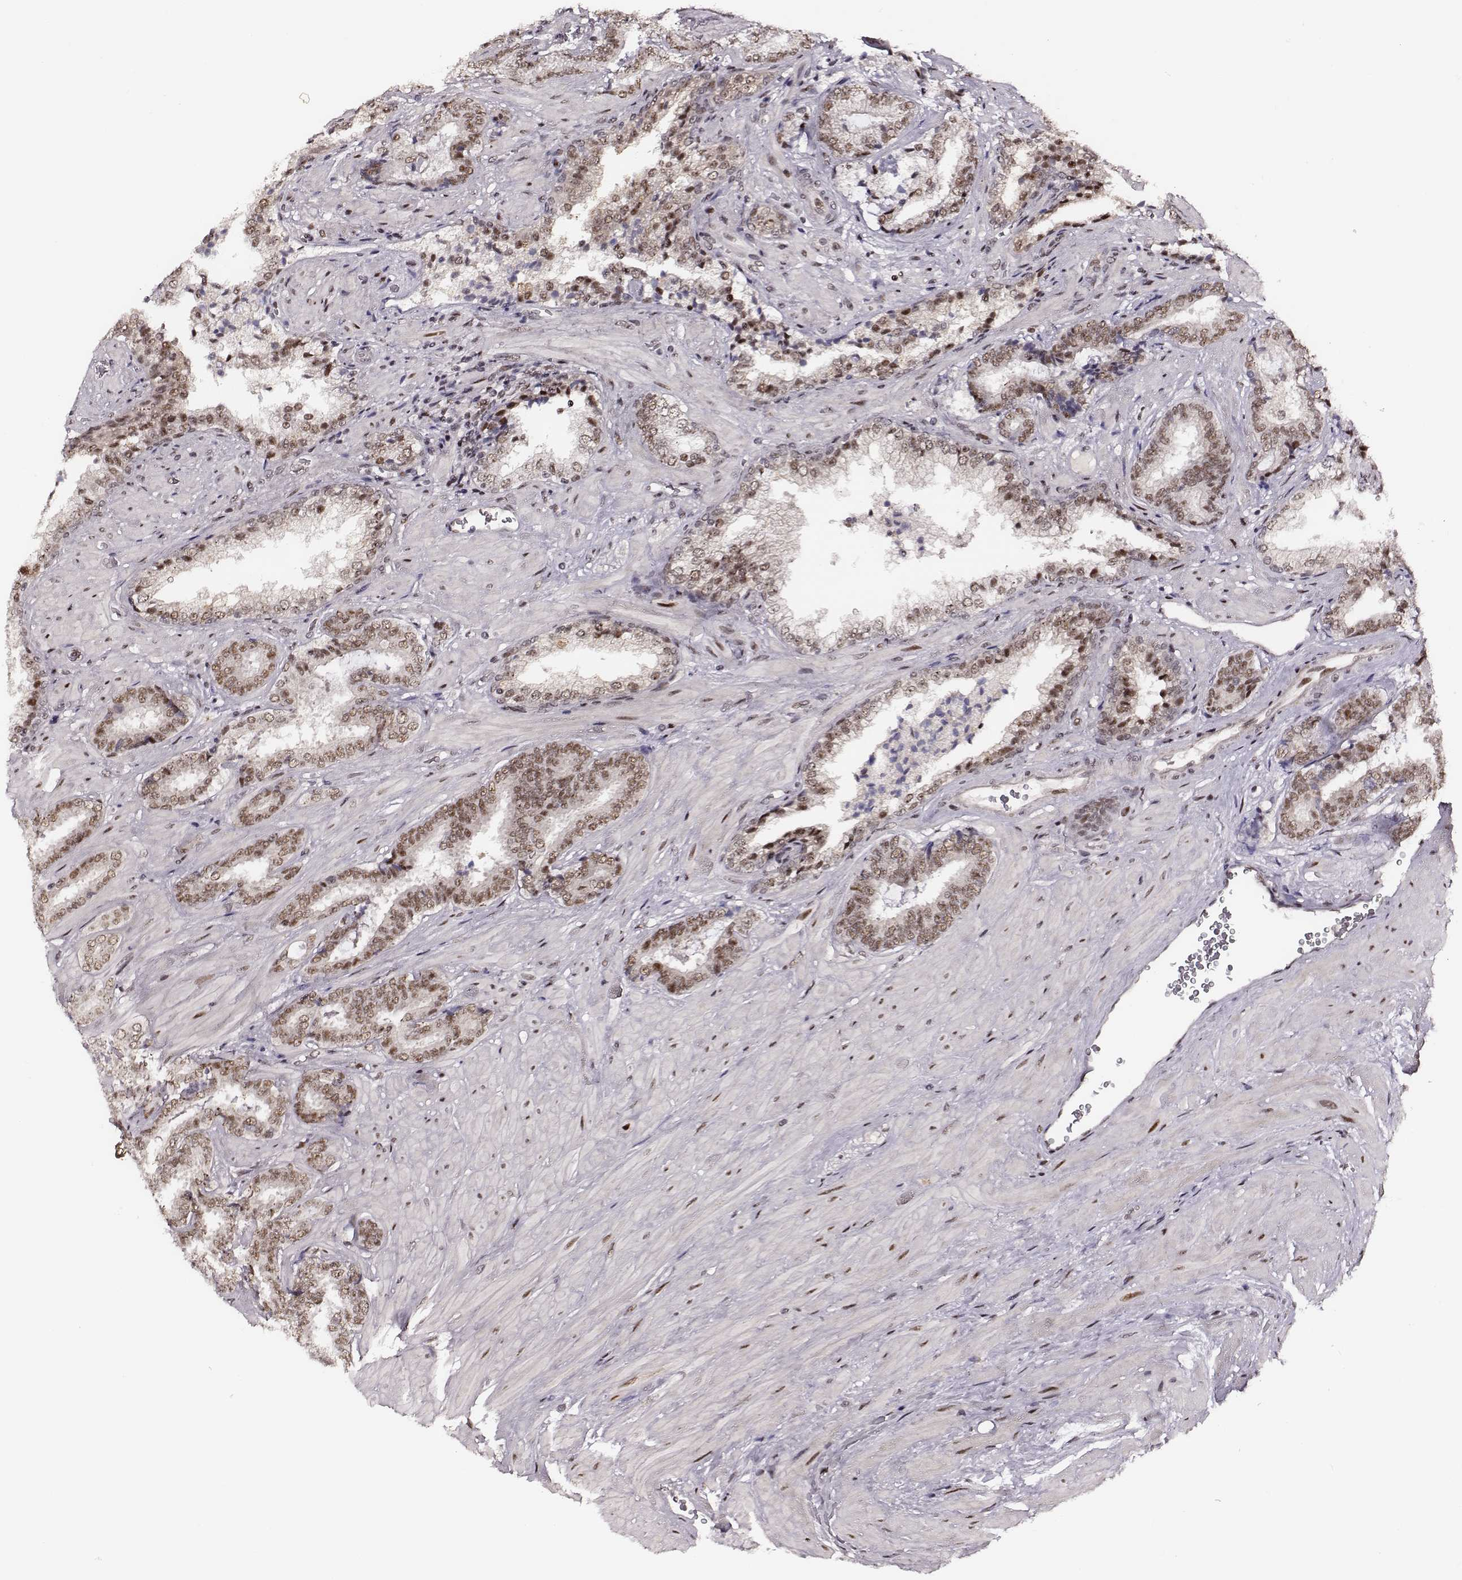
{"staining": {"intensity": "moderate", "quantity": ">75%", "location": "nuclear"}, "tissue": "prostate cancer", "cell_type": "Tumor cells", "image_type": "cancer", "snomed": [{"axis": "morphology", "description": "Adenocarcinoma, Low grade"}, {"axis": "topography", "description": "Prostate"}], "caption": "A brown stain labels moderate nuclear expression of a protein in prostate cancer (adenocarcinoma (low-grade)) tumor cells.", "gene": "PPARA", "patient": {"sex": "male", "age": 61}}